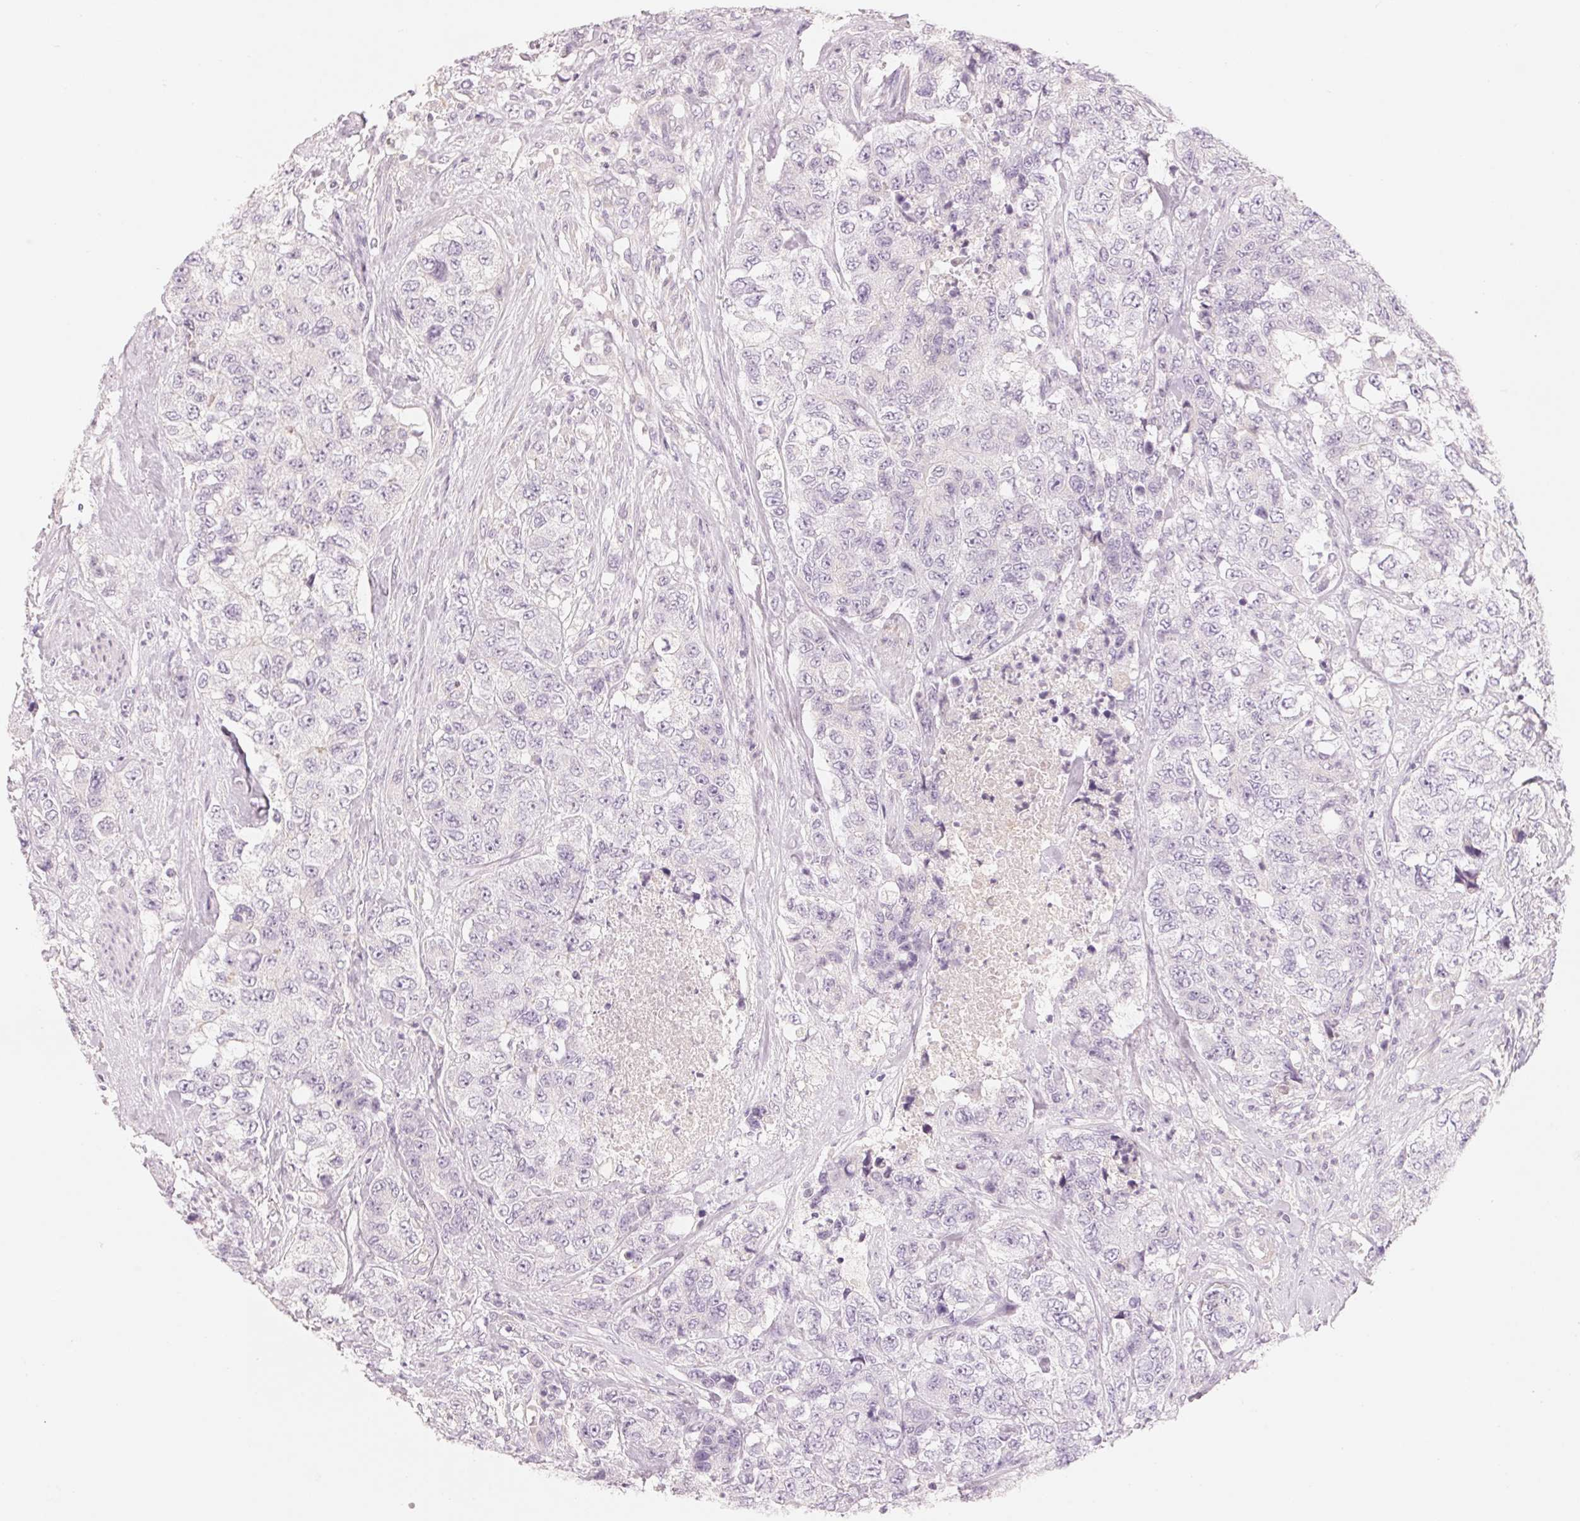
{"staining": {"intensity": "negative", "quantity": "none", "location": "none"}, "tissue": "urothelial cancer", "cell_type": "Tumor cells", "image_type": "cancer", "snomed": [{"axis": "morphology", "description": "Urothelial carcinoma, High grade"}, {"axis": "topography", "description": "Urinary bladder"}], "caption": "Tumor cells show no significant protein staining in high-grade urothelial carcinoma.", "gene": "CFHR2", "patient": {"sex": "female", "age": 78}}